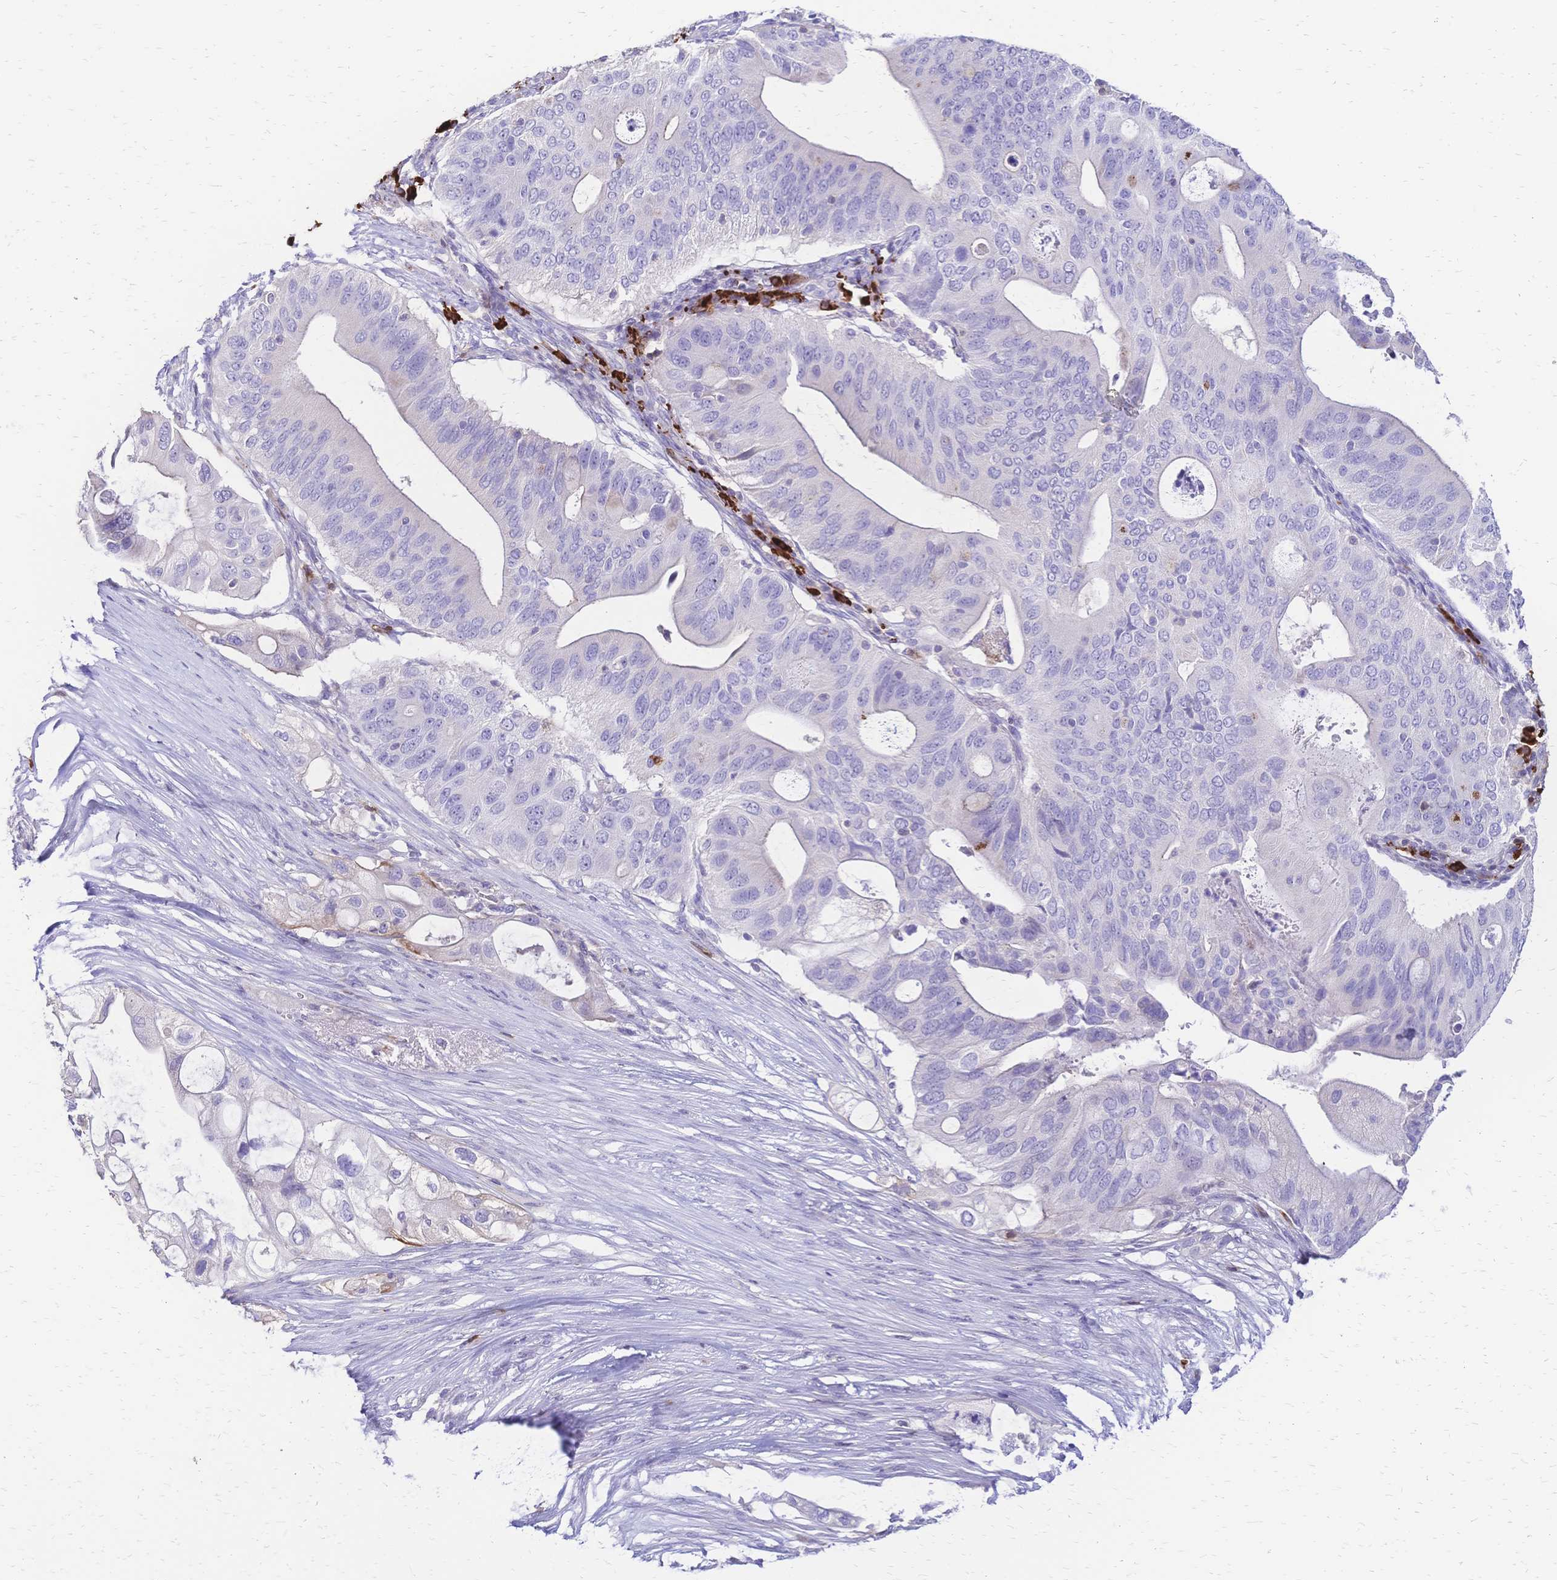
{"staining": {"intensity": "negative", "quantity": "none", "location": "none"}, "tissue": "pancreatic cancer", "cell_type": "Tumor cells", "image_type": "cancer", "snomed": [{"axis": "morphology", "description": "Adenocarcinoma, NOS"}, {"axis": "topography", "description": "Pancreas"}], "caption": "Pancreatic cancer stained for a protein using IHC shows no positivity tumor cells.", "gene": "IL2RA", "patient": {"sex": "female", "age": 72}}